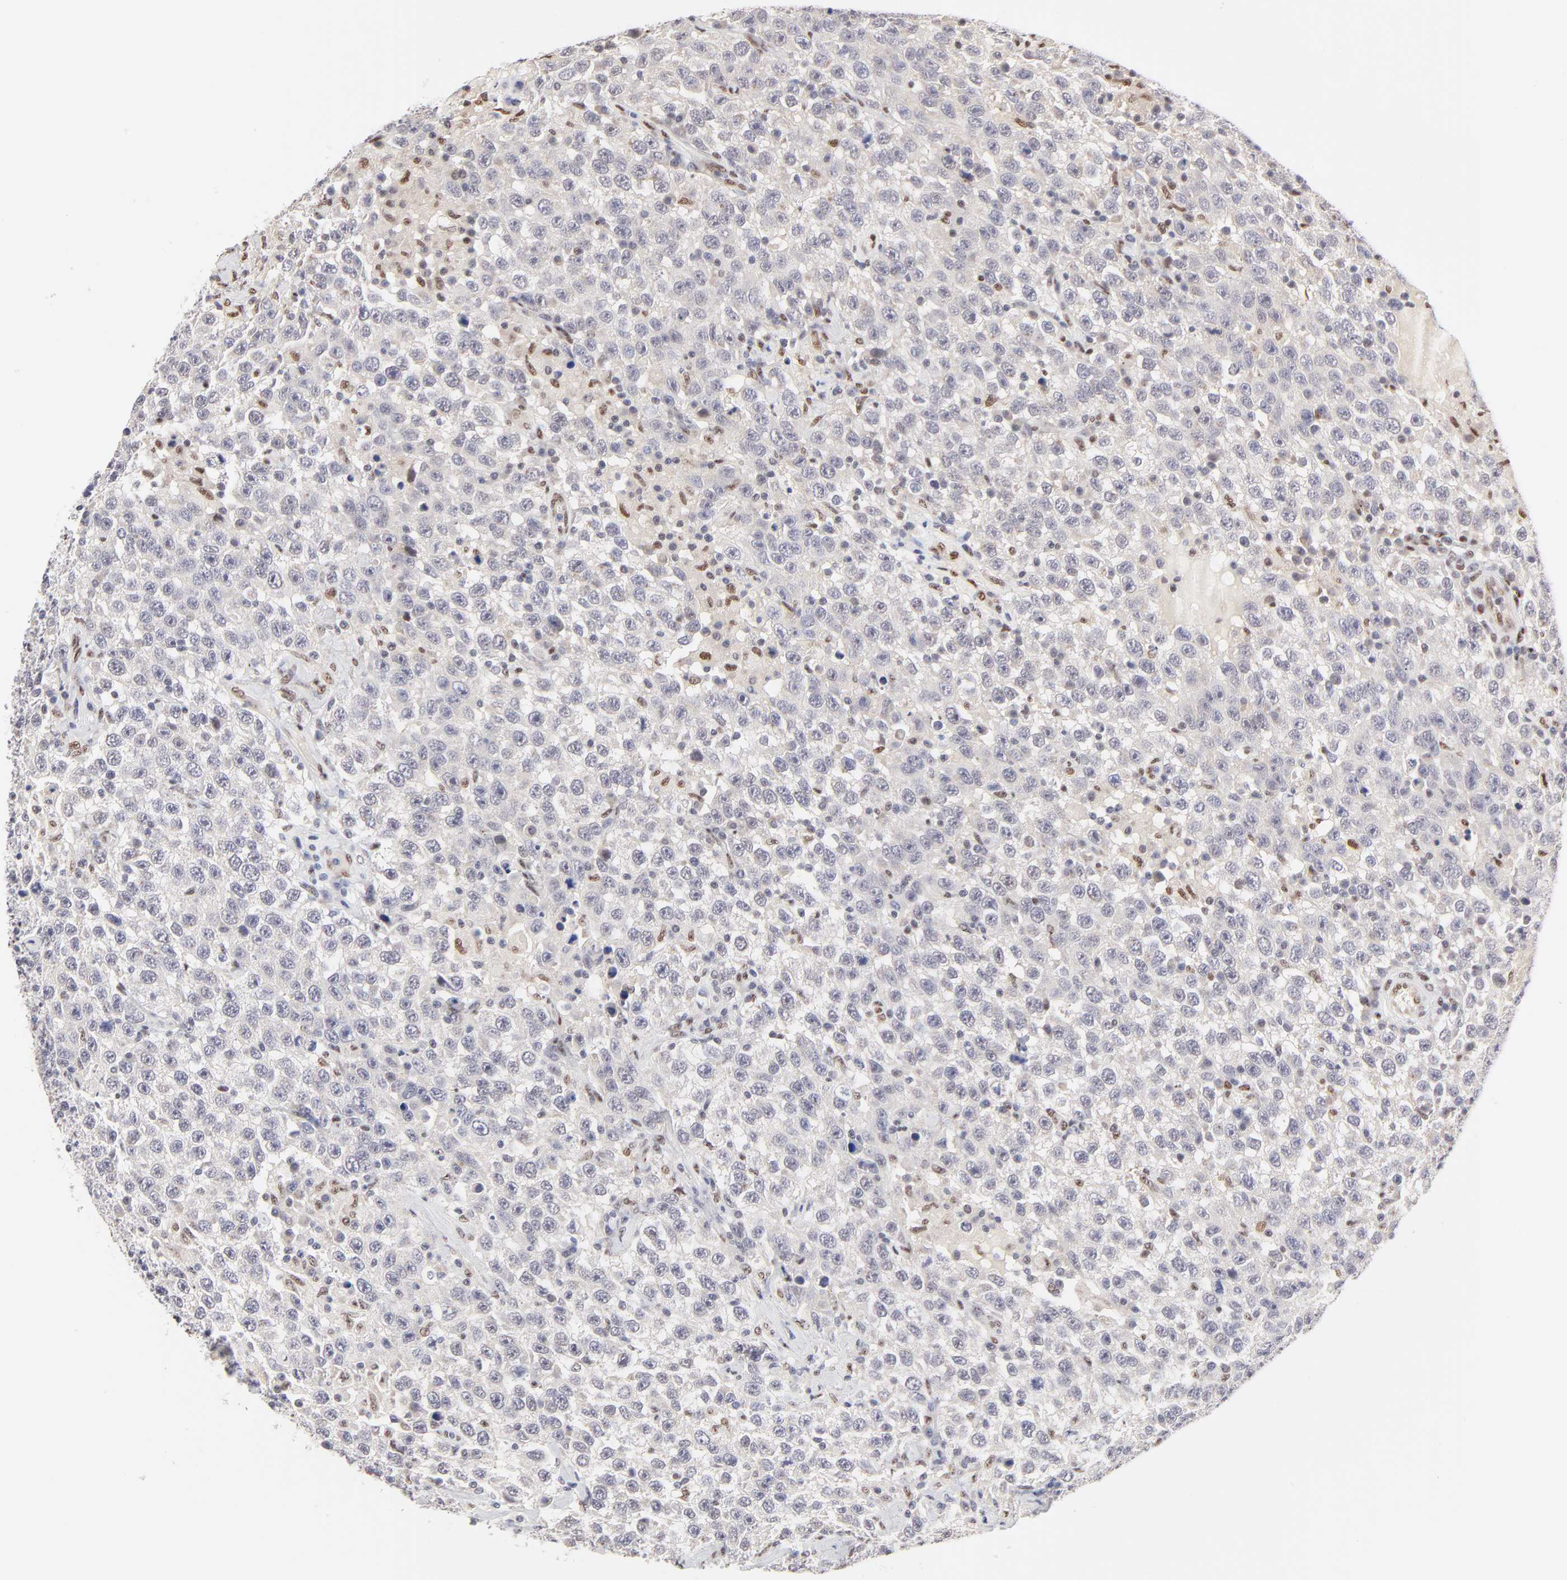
{"staining": {"intensity": "negative", "quantity": "none", "location": "none"}, "tissue": "testis cancer", "cell_type": "Tumor cells", "image_type": "cancer", "snomed": [{"axis": "morphology", "description": "Seminoma, NOS"}, {"axis": "topography", "description": "Testis"}], "caption": "Tumor cells are negative for brown protein staining in testis cancer.", "gene": "STAT3", "patient": {"sex": "male", "age": 41}}